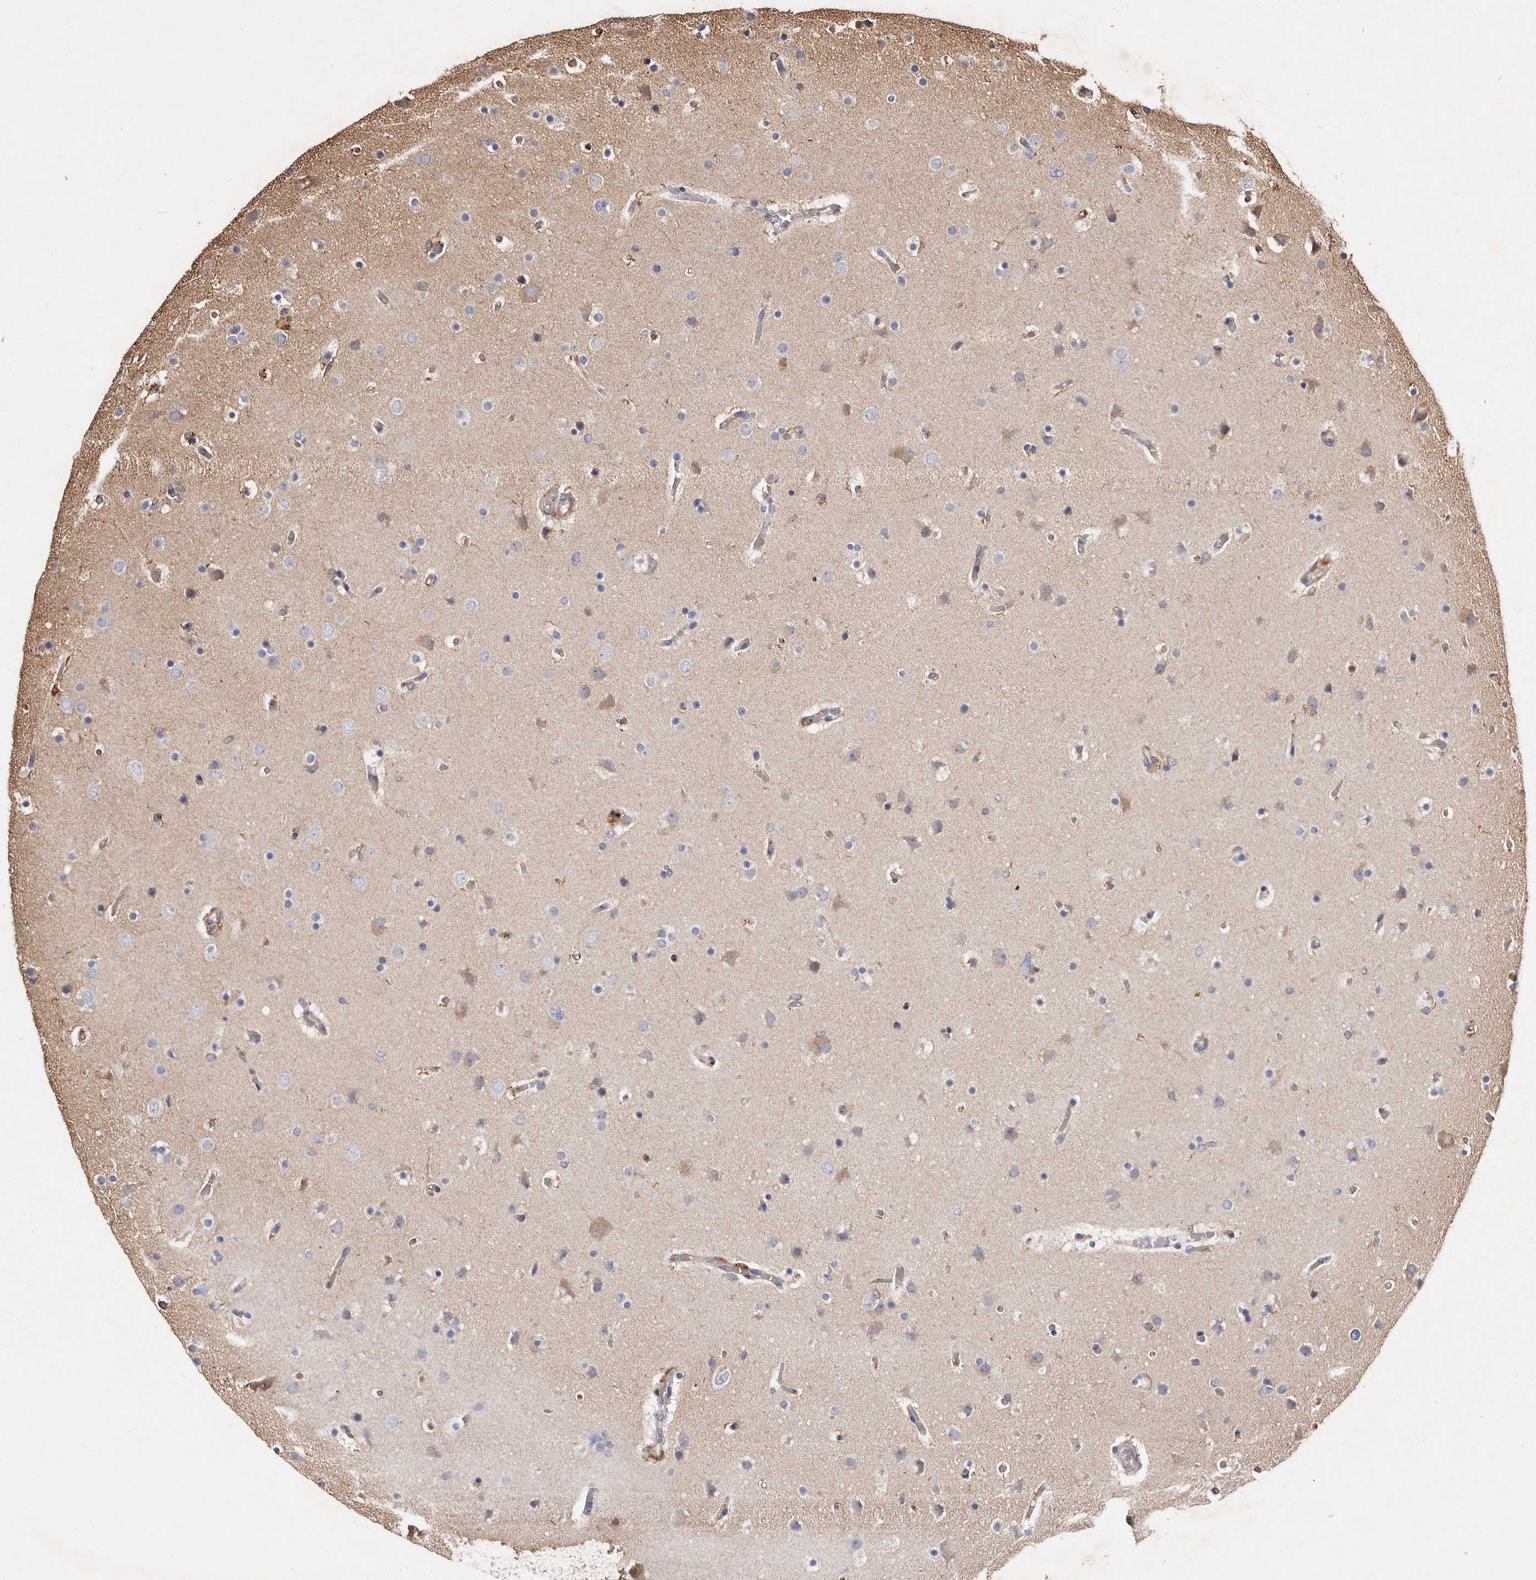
{"staining": {"intensity": "negative", "quantity": "none", "location": "none"}, "tissue": "glioma", "cell_type": "Tumor cells", "image_type": "cancer", "snomed": [{"axis": "morphology", "description": "Glioma, malignant, High grade"}, {"axis": "topography", "description": "Cerebral cortex"}], "caption": "High-grade glioma (malignant) stained for a protein using immunohistochemistry (IHC) displays no staining tumor cells.", "gene": "COQ8B", "patient": {"sex": "female", "age": 36}}